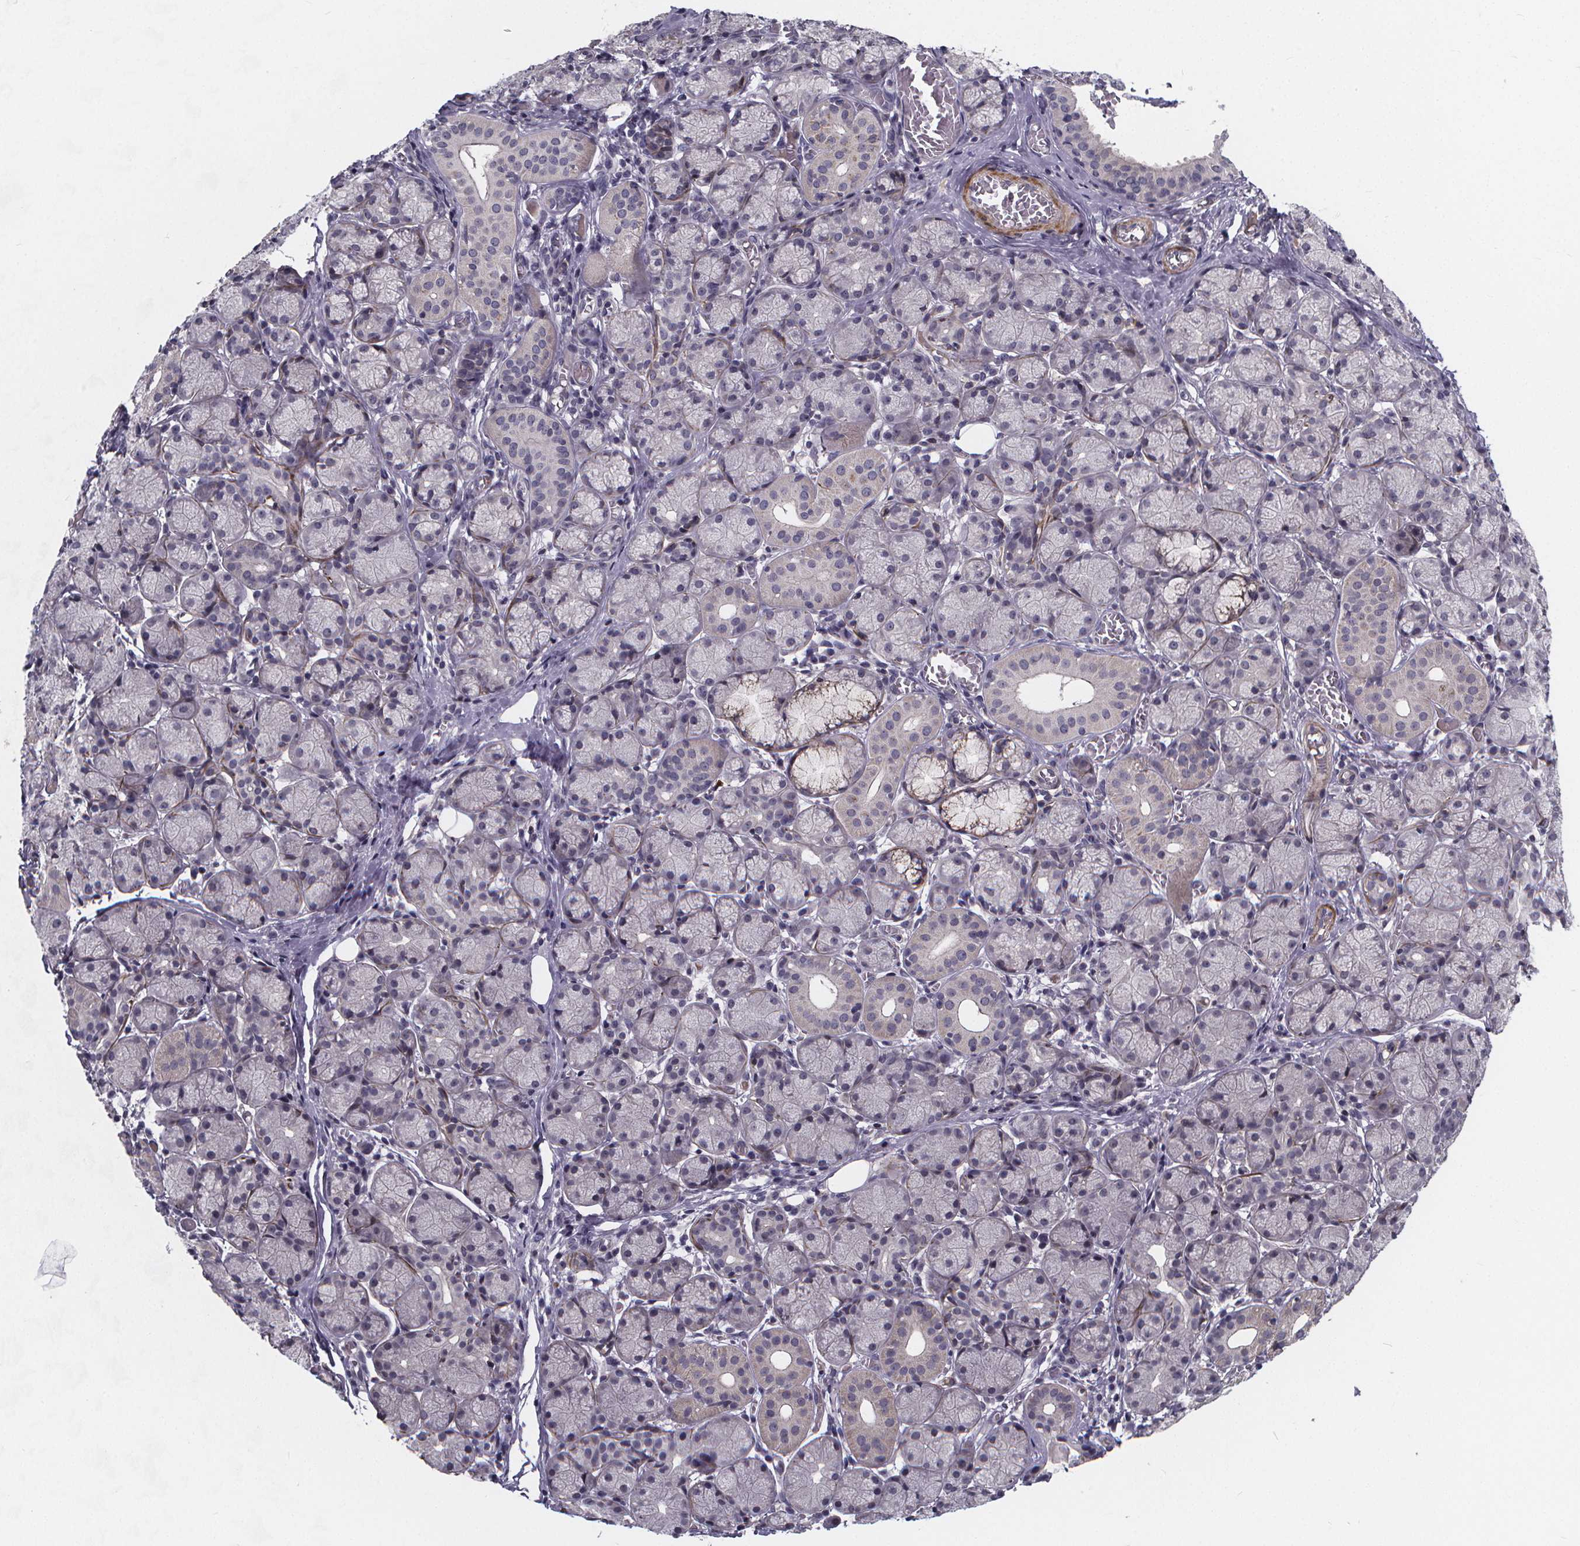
{"staining": {"intensity": "moderate", "quantity": "<25%", "location": "cytoplasmic/membranous"}, "tissue": "salivary gland", "cell_type": "Glandular cells", "image_type": "normal", "snomed": [{"axis": "morphology", "description": "Normal tissue, NOS"}, {"axis": "topography", "description": "Salivary gland"}, {"axis": "topography", "description": "Peripheral nerve tissue"}], "caption": "Protein analysis of normal salivary gland shows moderate cytoplasmic/membranous staining in about <25% of glandular cells. The protein of interest is stained brown, and the nuclei are stained in blue (DAB IHC with brightfield microscopy, high magnification).", "gene": "FBXW2", "patient": {"sex": "female", "age": 24}}